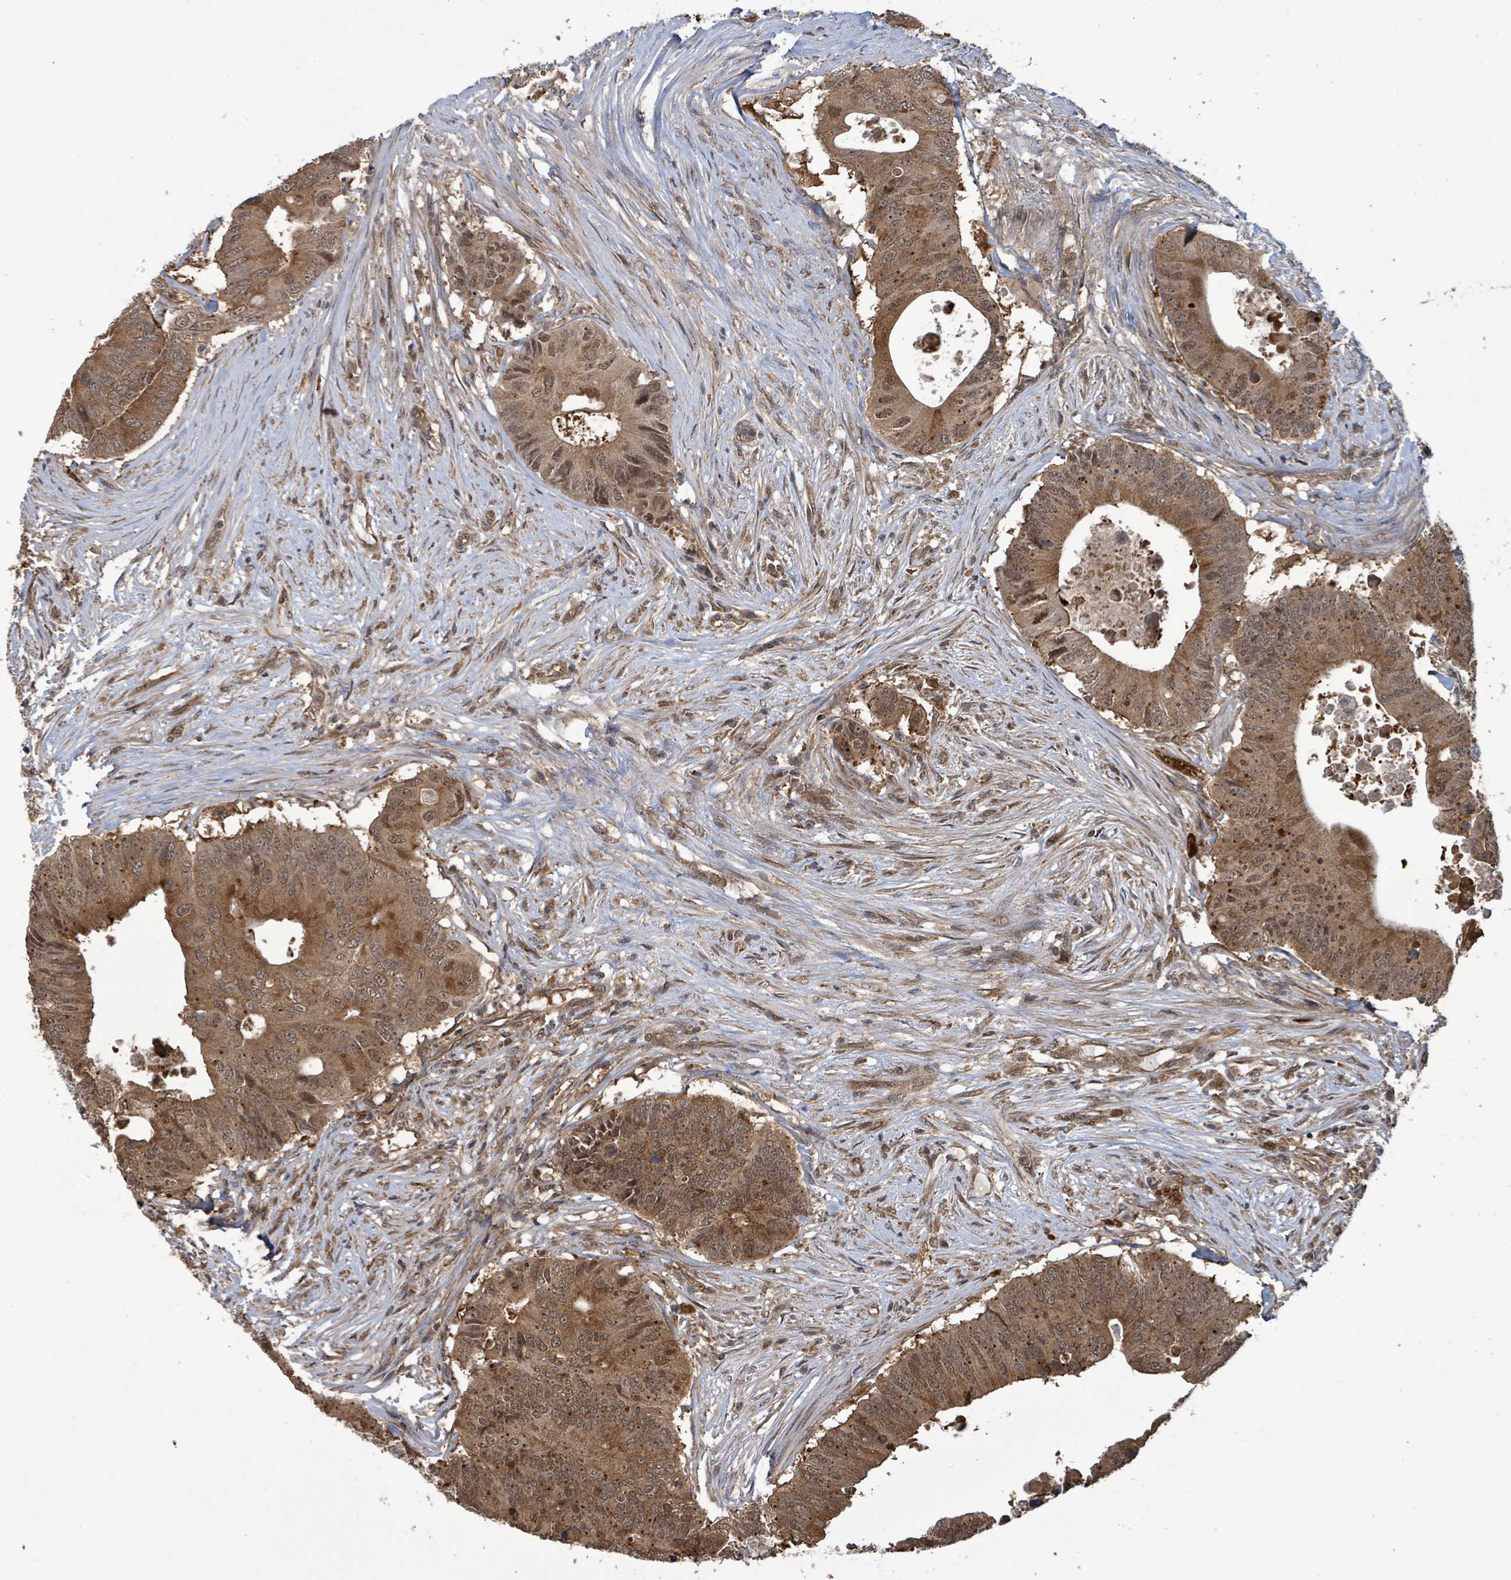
{"staining": {"intensity": "moderate", "quantity": ">75%", "location": "cytoplasmic/membranous,nuclear"}, "tissue": "colorectal cancer", "cell_type": "Tumor cells", "image_type": "cancer", "snomed": [{"axis": "morphology", "description": "Adenocarcinoma, NOS"}, {"axis": "topography", "description": "Colon"}], "caption": "Colorectal adenocarcinoma stained with DAB immunohistochemistry exhibits medium levels of moderate cytoplasmic/membranous and nuclear expression in approximately >75% of tumor cells. (DAB = brown stain, brightfield microscopy at high magnification).", "gene": "KLC1", "patient": {"sex": "male", "age": 71}}